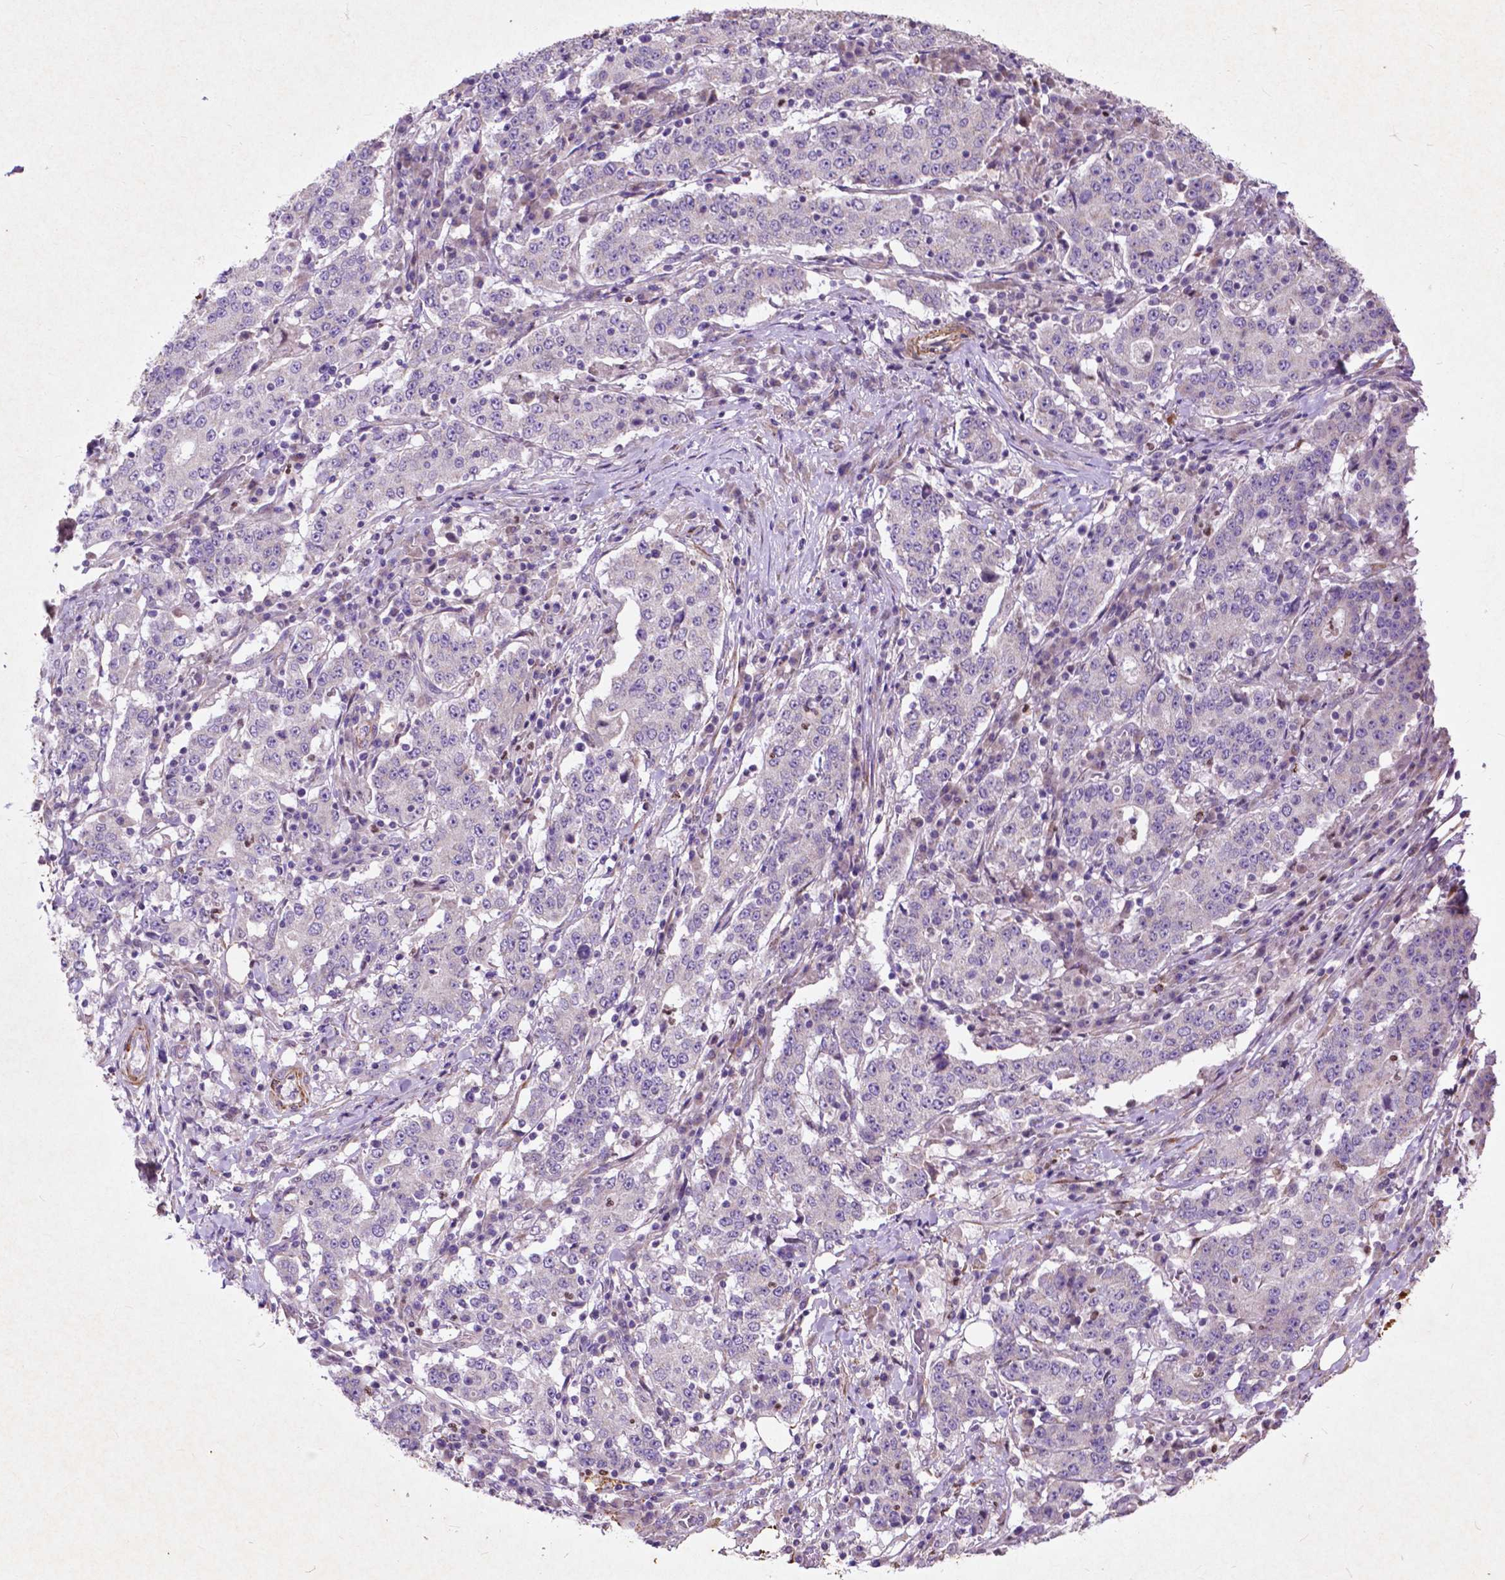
{"staining": {"intensity": "negative", "quantity": "none", "location": "none"}, "tissue": "stomach cancer", "cell_type": "Tumor cells", "image_type": "cancer", "snomed": [{"axis": "morphology", "description": "Adenocarcinoma, NOS"}, {"axis": "topography", "description": "Stomach"}], "caption": "Immunohistochemistry of adenocarcinoma (stomach) shows no expression in tumor cells. The staining was performed using DAB to visualize the protein expression in brown, while the nuclei were stained in blue with hematoxylin (Magnification: 20x).", "gene": "THEGL", "patient": {"sex": "male", "age": 59}}